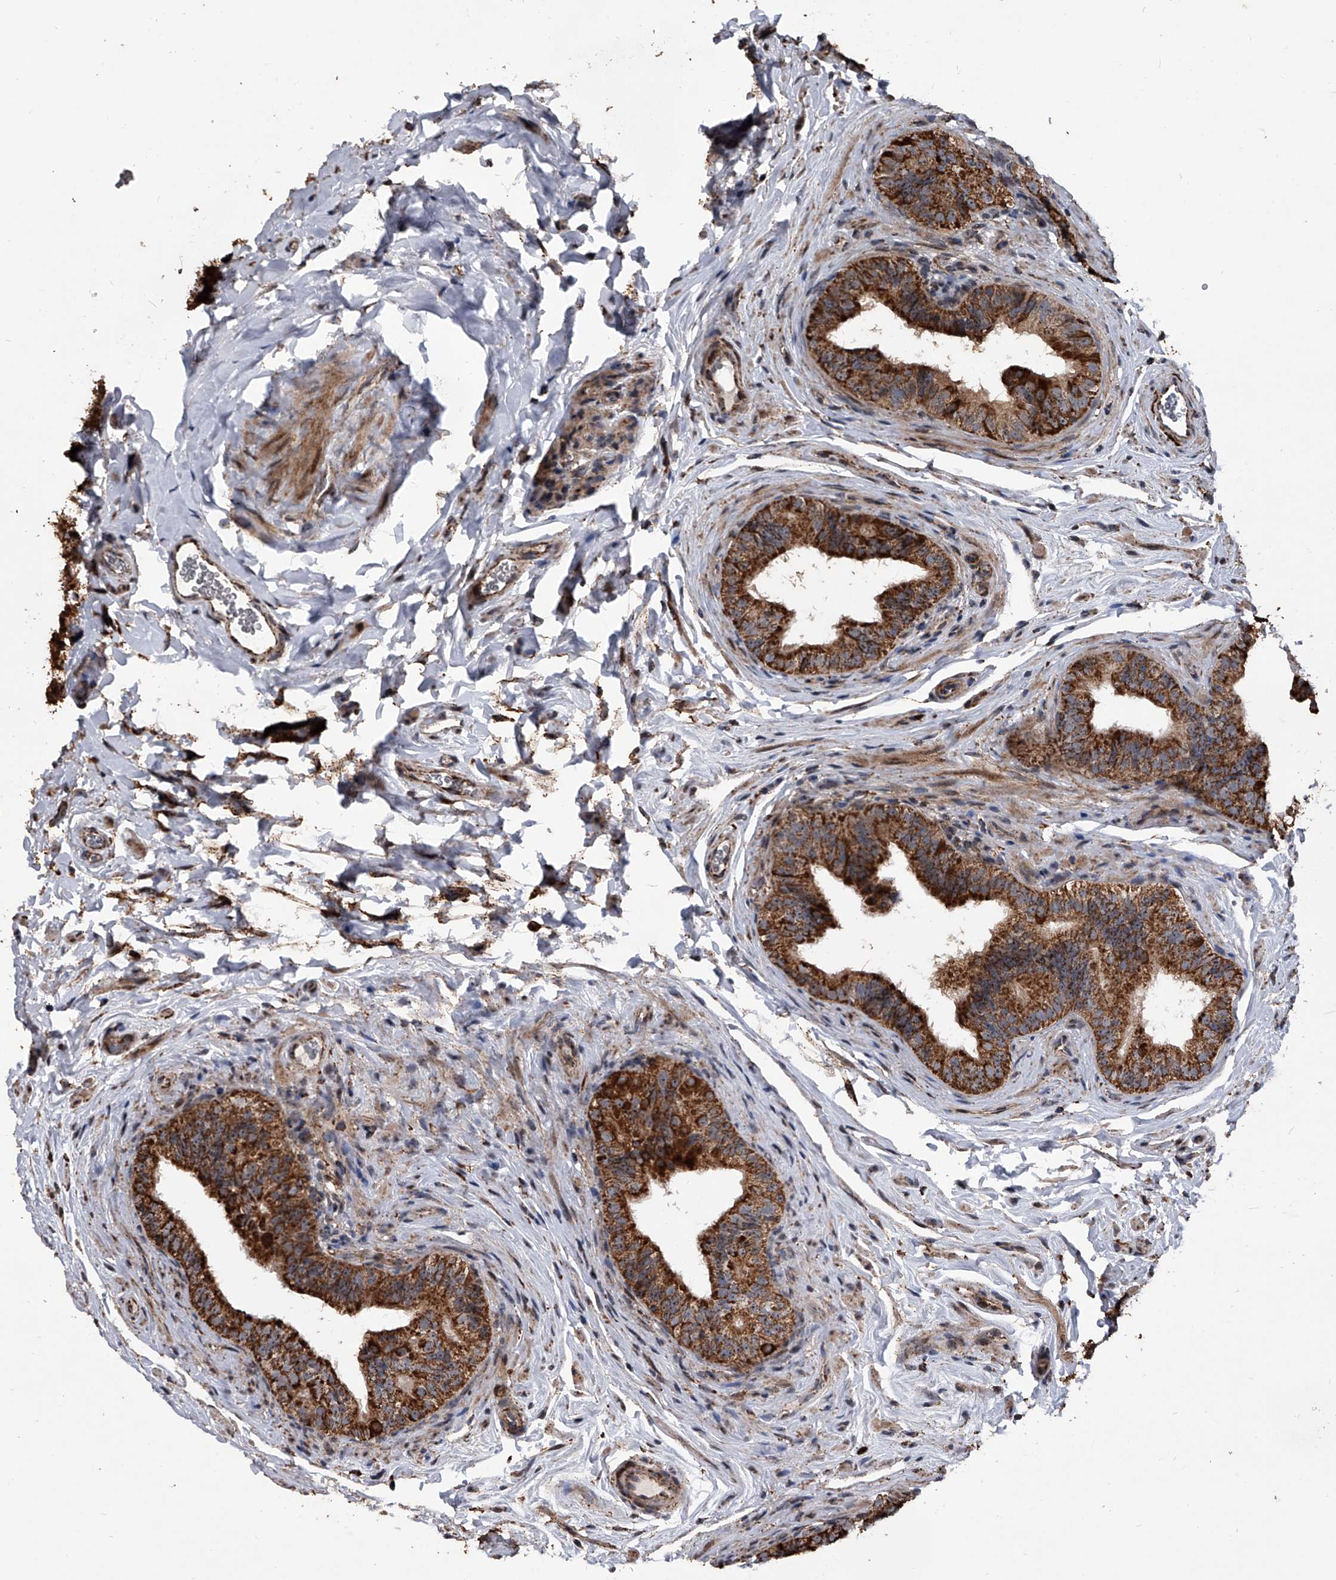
{"staining": {"intensity": "strong", "quantity": ">75%", "location": "cytoplasmic/membranous"}, "tissue": "epididymis", "cell_type": "Glandular cells", "image_type": "normal", "snomed": [{"axis": "morphology", "description": "Normal tissue, NOS"}, {"axis": "topography", "description": "Epididymis"}], "caption": "Normal epididymis shows strong cytoplasmic/membranous staining in approximately >75% of glandular cells, visualized by immunohistochemistry.", "gene": "SMPDL3A", "patient": {"sex": "male", "age": 49}}